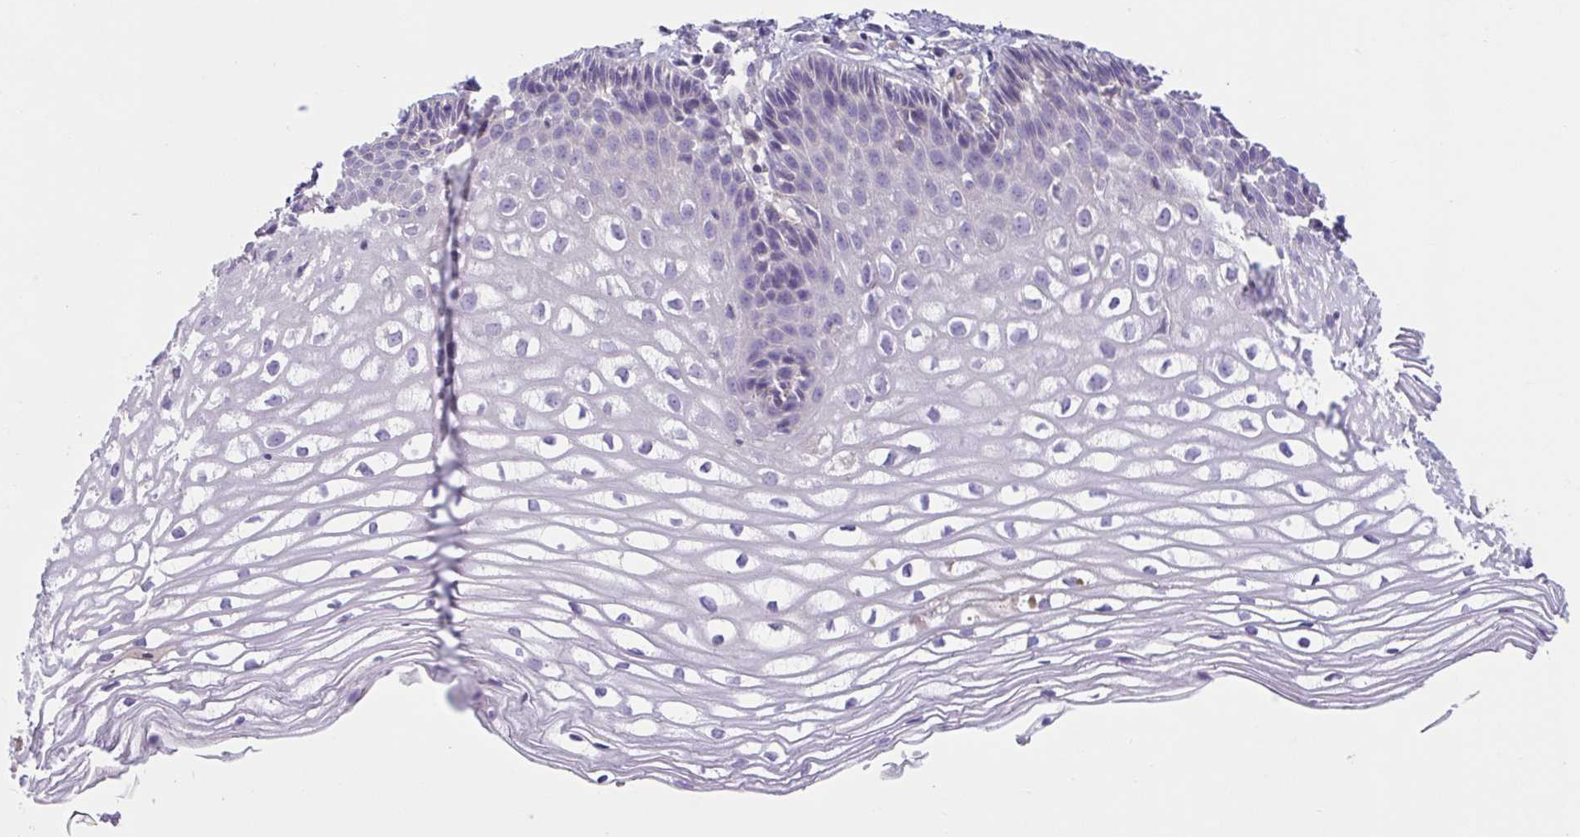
{"staining": {"intensity": "moderate", "quantity": ">75%", "location": "cytoplasmic/membranous"}, "tissue": "cervix", "cell_type": "Glandular cells", "image_type": "normal", "snomed": [{"axis": "morphology", "description": "Normal tissue, NOS"}, {"axis": "topography", "description": "Cervix"}], "caption": "A micrograph of cervix stained for a protein reveals moderate cytoplasmic/membranous brown staining in glandular cells. The staining was performed using DAB (3,3'-diaminobenzidine) to visualize the protein expression in brown, while the nuclei were stained in blue with hematoxylin (Magnification: 20x).", "gene": "TTC7B", "patient": {"sex": "female", "age": 36}}